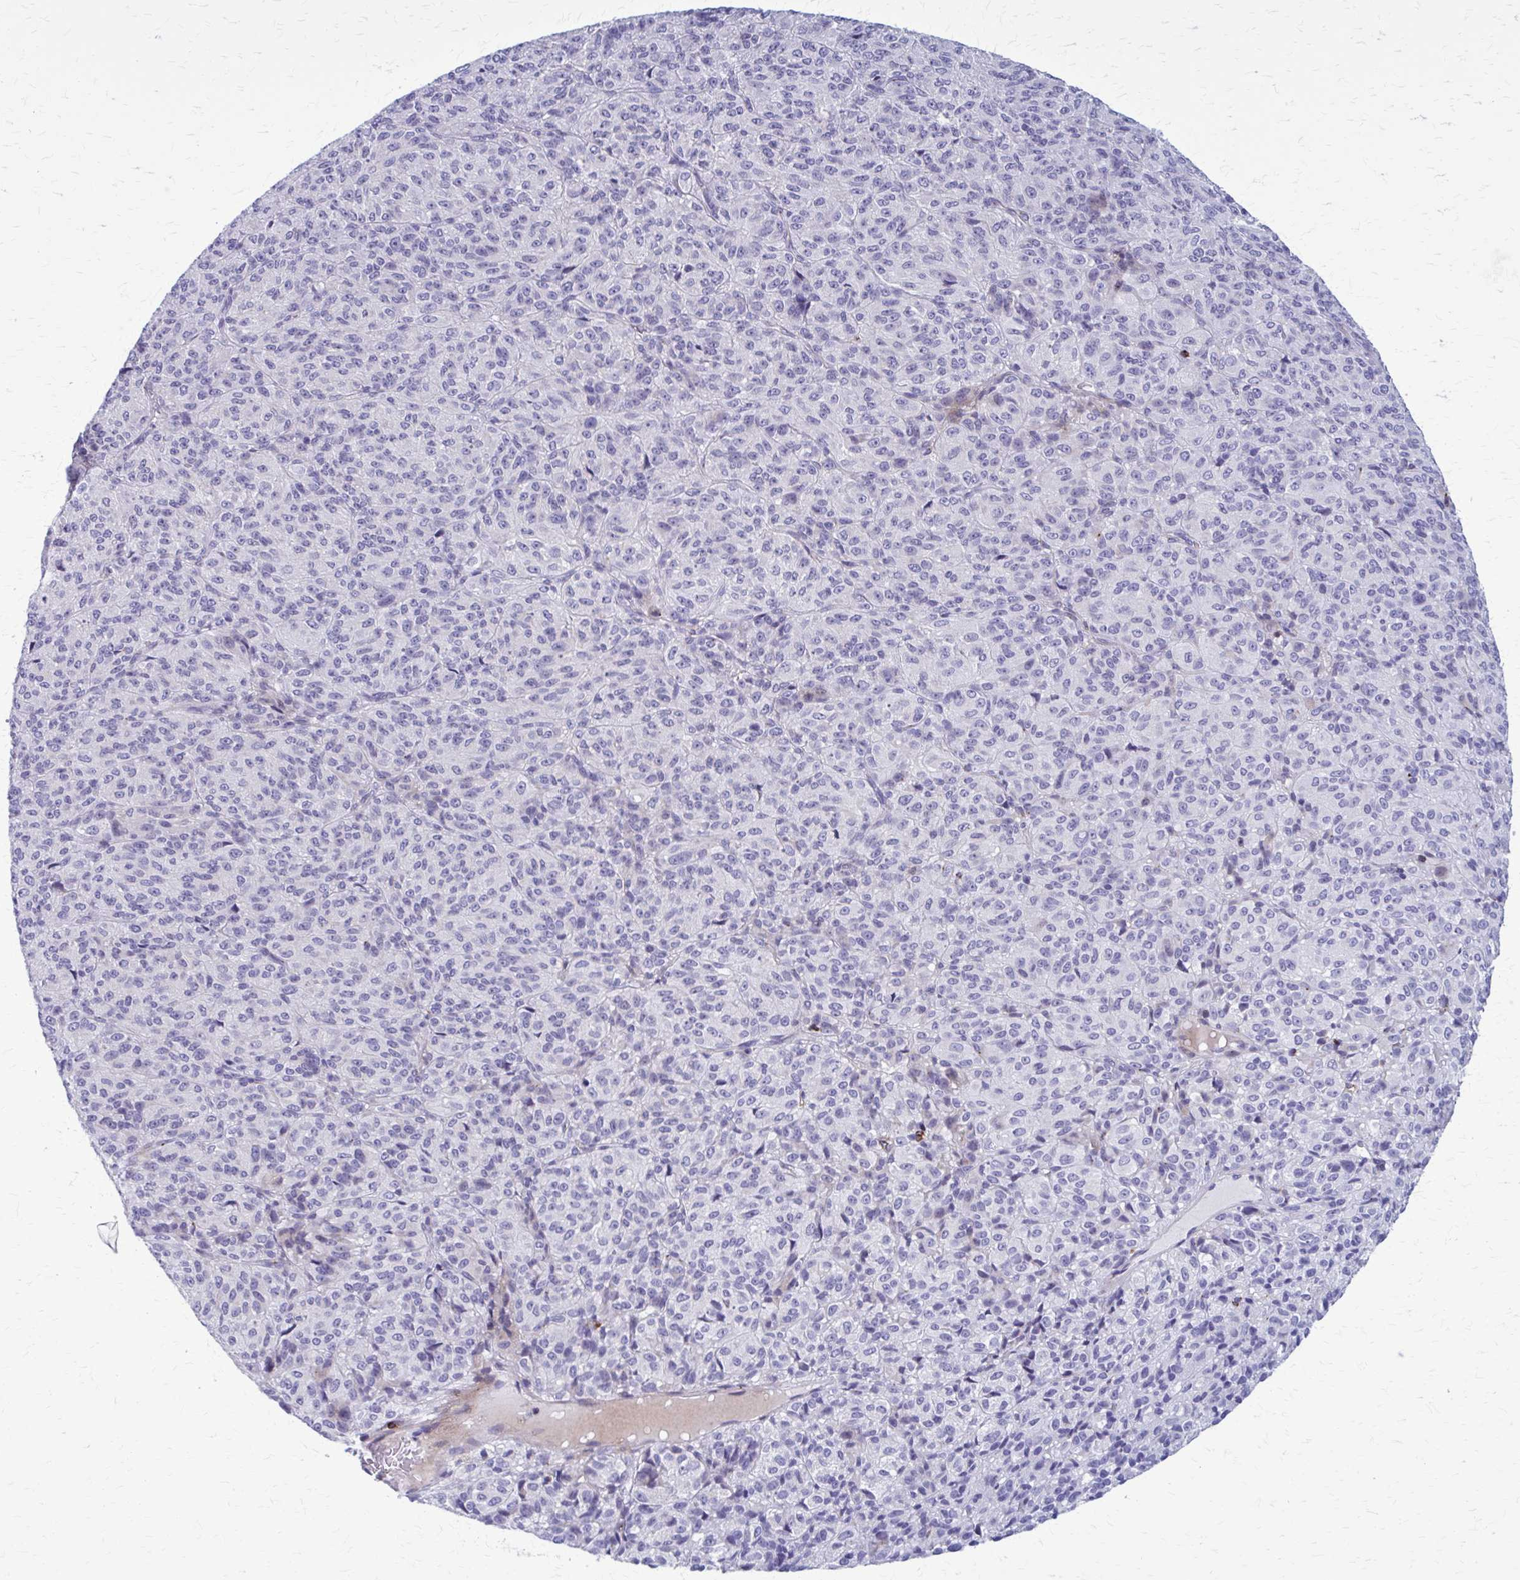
{"staining": {"intensity": "negative", "quantity": "none", "location": "none"}, "tissue": "melanoma", "cell_type": "Tumor cells", "image_type": "cancer", "snomed": [{"axis": "morphology", "description": "Malignant melanoma, Metastatic site"}, {"axis": "topography", "description": "Brain"}], "caption": "This is an immunohistochemistry micrograph of melanoma. There is no positivity in tumor cells.", "gene": "PEDS1", "patient": {"sex": "female", "age": 56}}